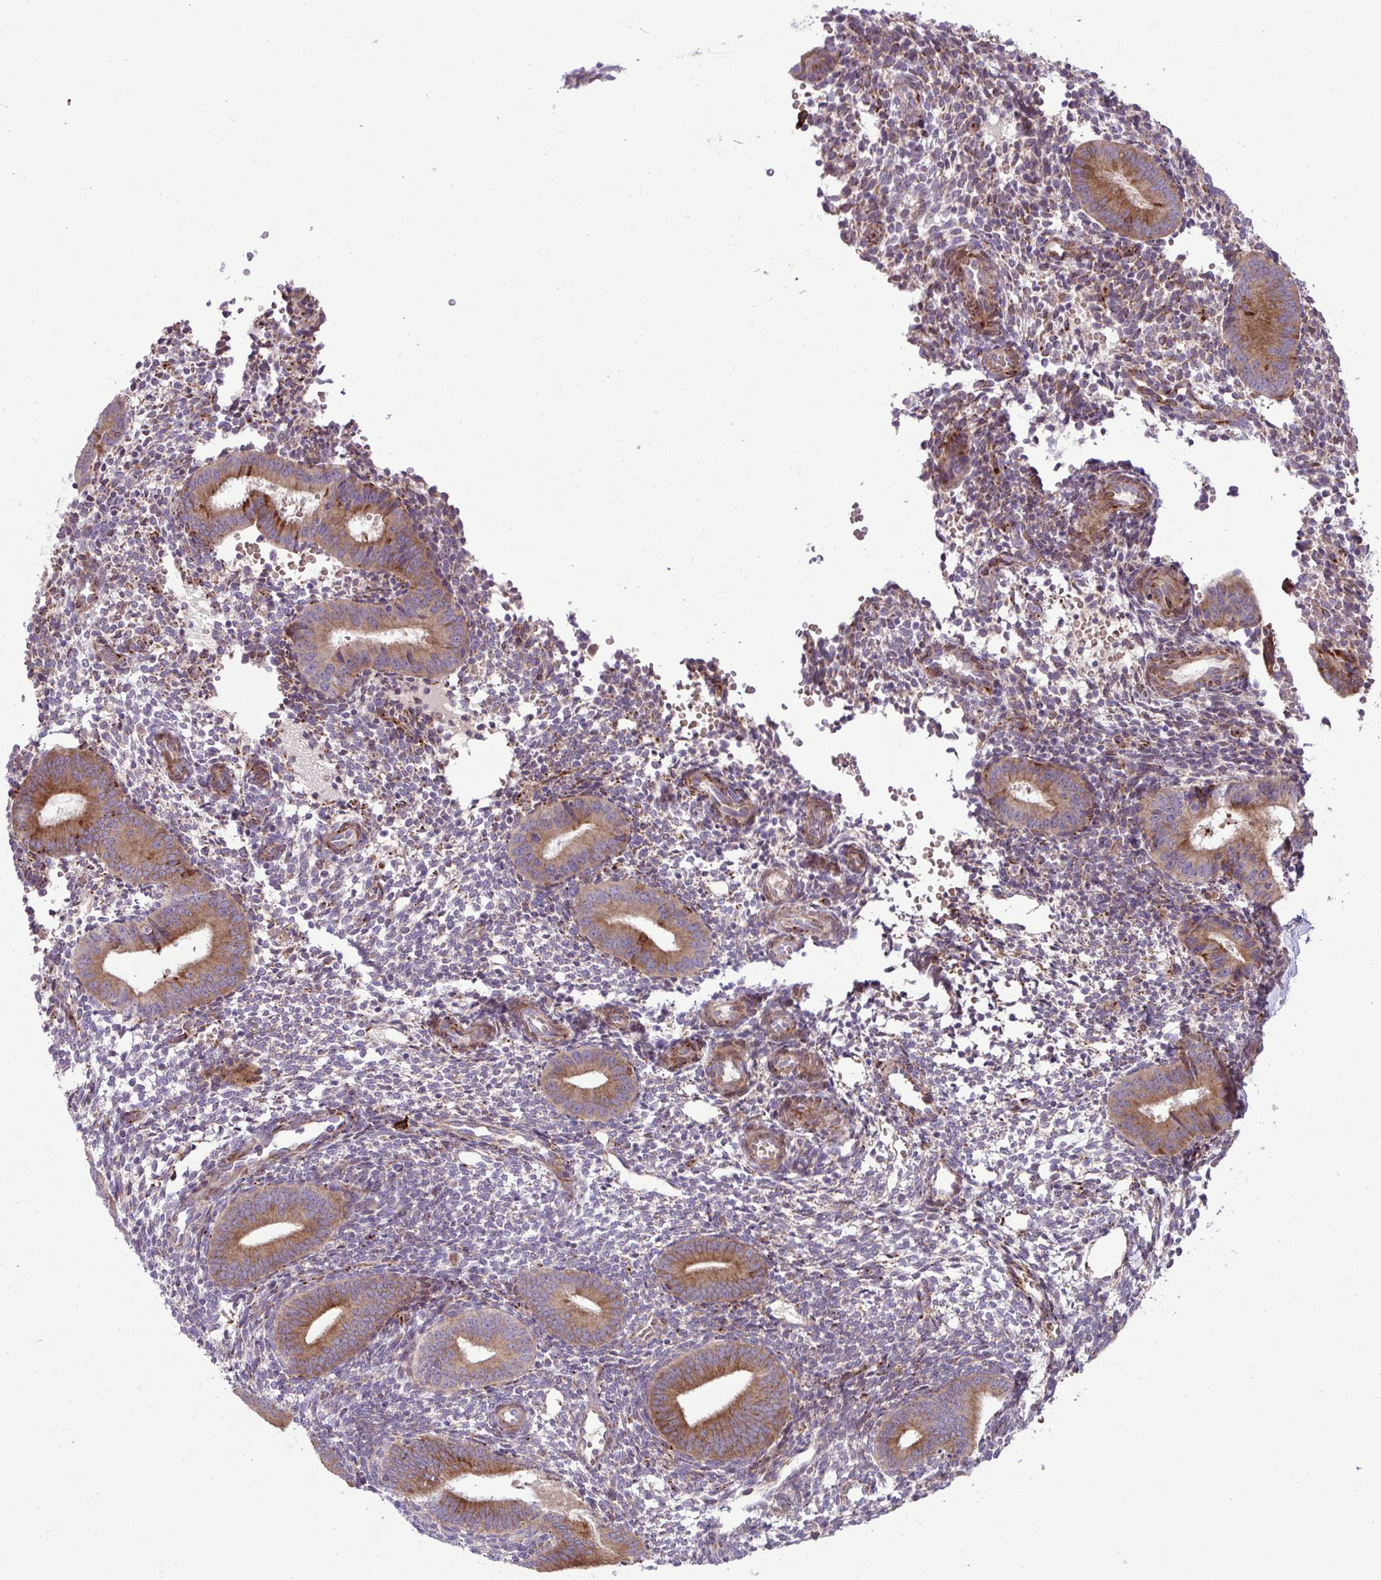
{"staining": {"intensity": "weak", "quantity": "<25%", "location": "cytoplasmic/membranous"}, "tissue": "endometrium", "cell_type": "Cells in endometrial stroma", "image_type": "normal", "snomed": [{"axis": "morphology", "description": "Normal tissue, NOS"}, {"axis": "topography", "description": "Endometrium"}], "caption": "A high-resolution image shows immunohistochemistry (IHC) staining of normal endometrium, which shows no significant staining in cells in endometrial stroma.", "gene": "LIMS1", "patient": {"sex": "female", "age": 40}}